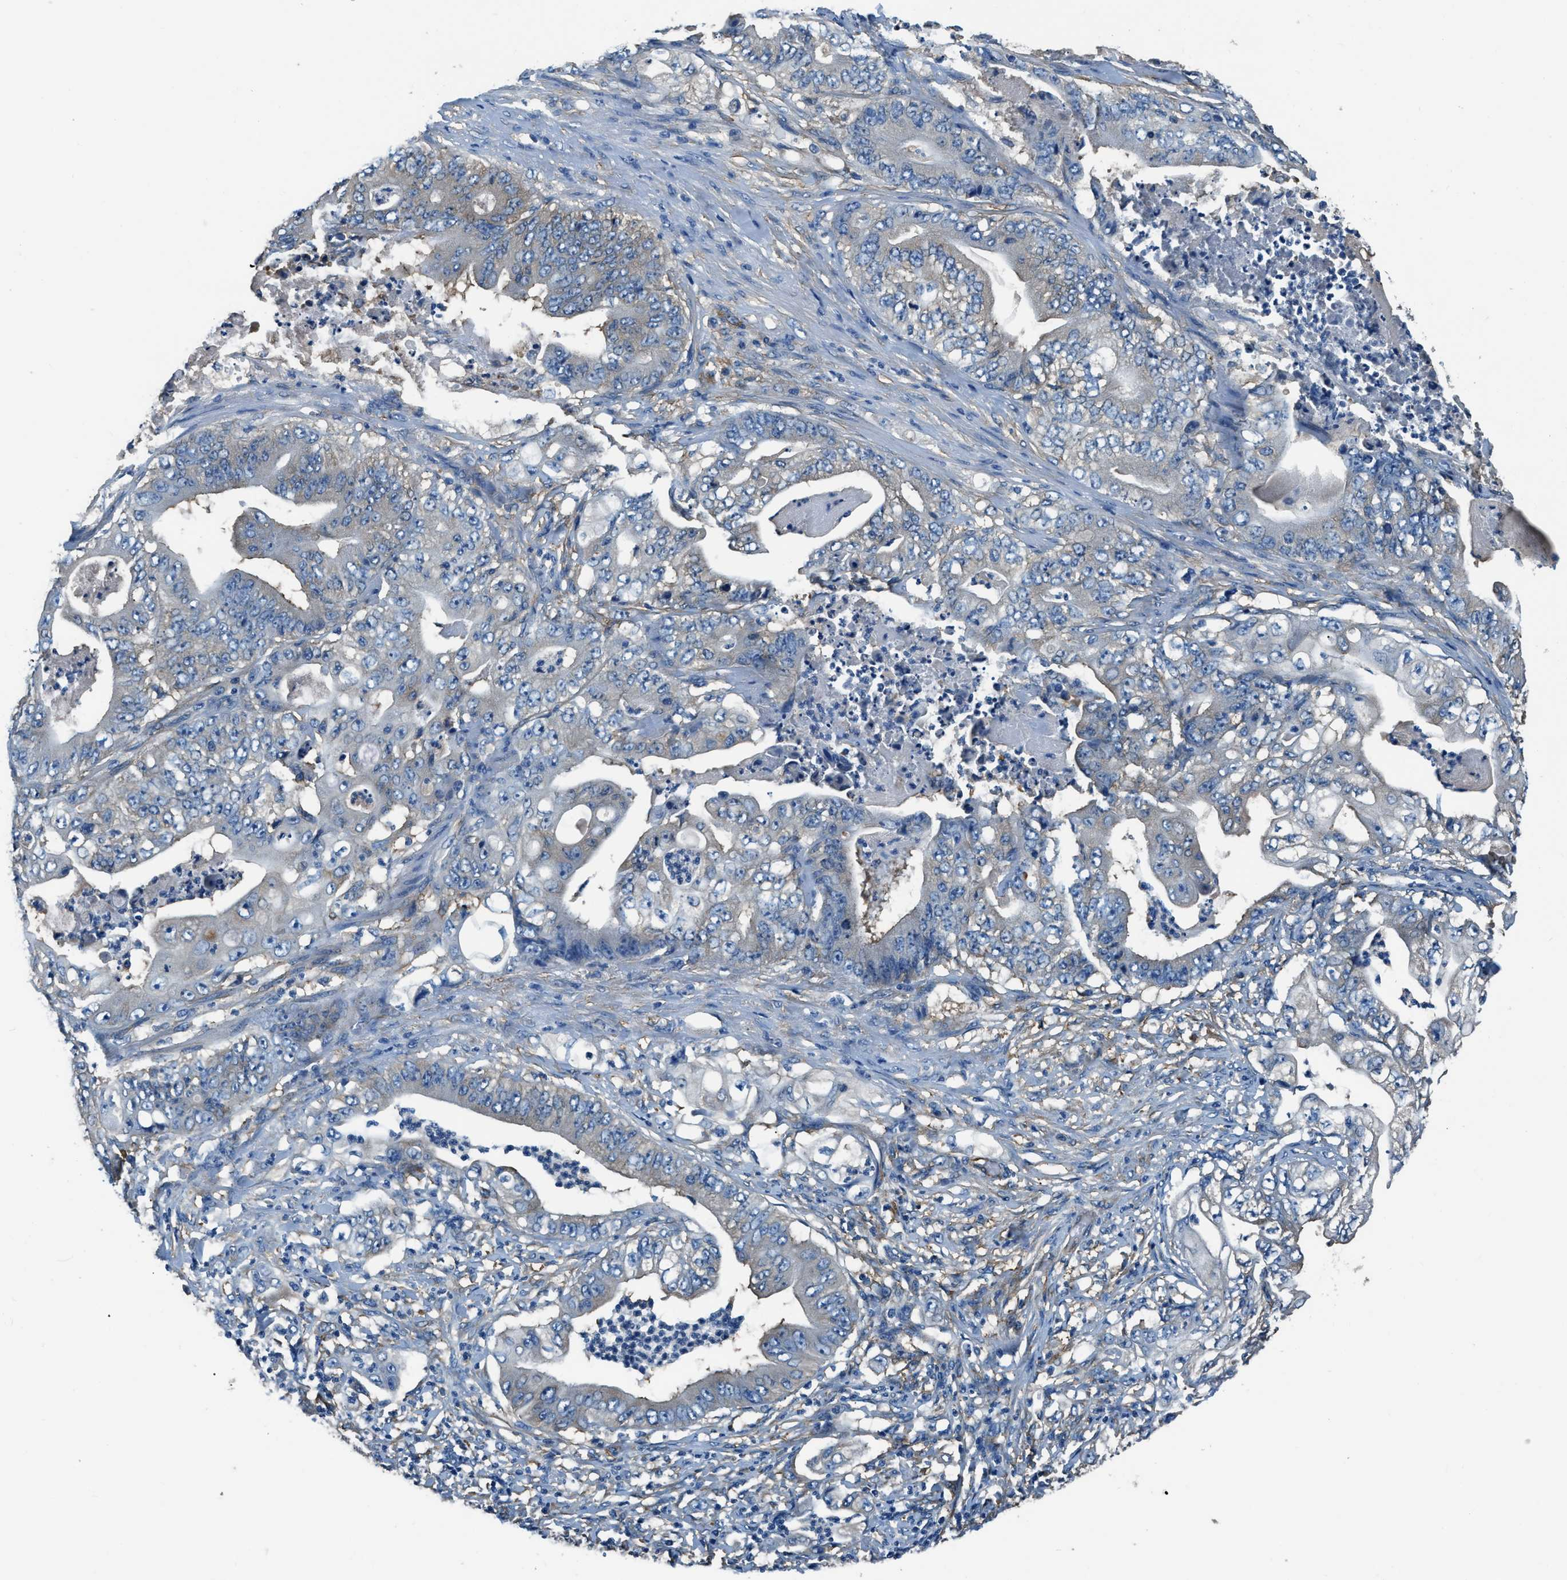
{"staining": {"intensity": "negative", "quantity": "none", "location": "none"}, "tissue": "stomach cancer", "cell_type": "Tumor cells", "image_type": "cancer", "snomed": [{"axis": "morphology", "description": "Adenocarcinoma, NOS"}, {"axis": "topography", "description": "Stomach"}], "caption": "Immunohistochemistry micrograph of neoplastic tissue: human adenocarcinoma (stomach) stained with DAB (3,3'-diaminobenzidine) shows no significant protein staining in tumor cells. (DAB immunohistochemistry, high magnification).", "gene": "EEA1", "patient": {"sex": "female", "age": 73}}